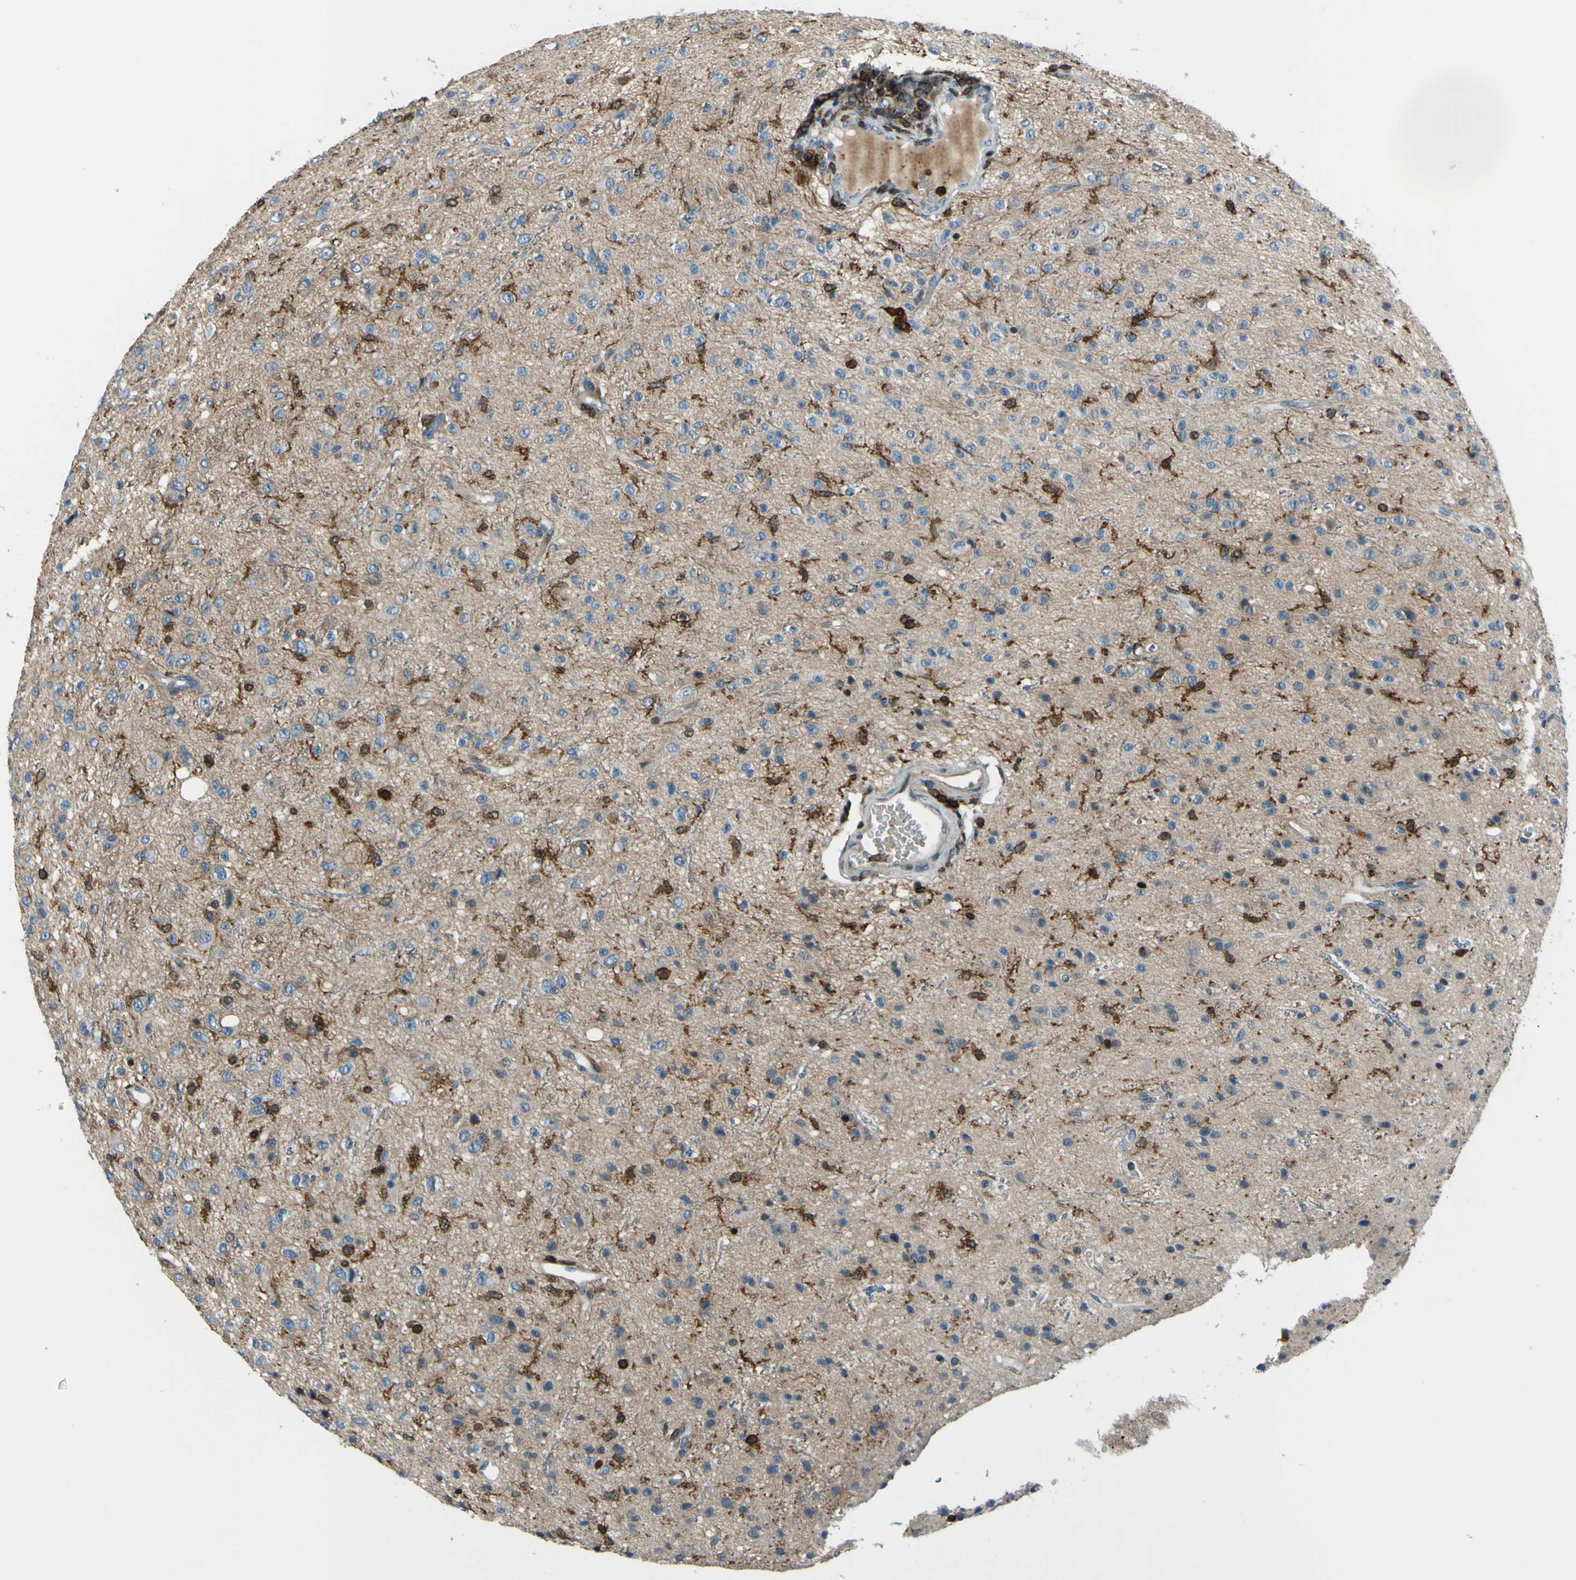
{"staining": {"intensity": "moderate", "quantity": "<25%", "location": "cytoplasmic/membranous"}, "tissue": "glioma", "cell_type": "Tumor cells", "image_type": "cancer", "snomed": [{"axis": "morphology", "description": "Glioma, malignant, High grade"}, {"axis": "topography", "description": "pancreas cauda"}], "caption": "A low amount of moderate cytoplasmic/membranous positivity is seen in about <25% of tumor cells in high-grade glioma (malignant) tissue. (Brightfield microscopy of DAB IHC at high magnification).", "gene": "PCDHB5", "patient": {"sex": "male", "age": 60}}